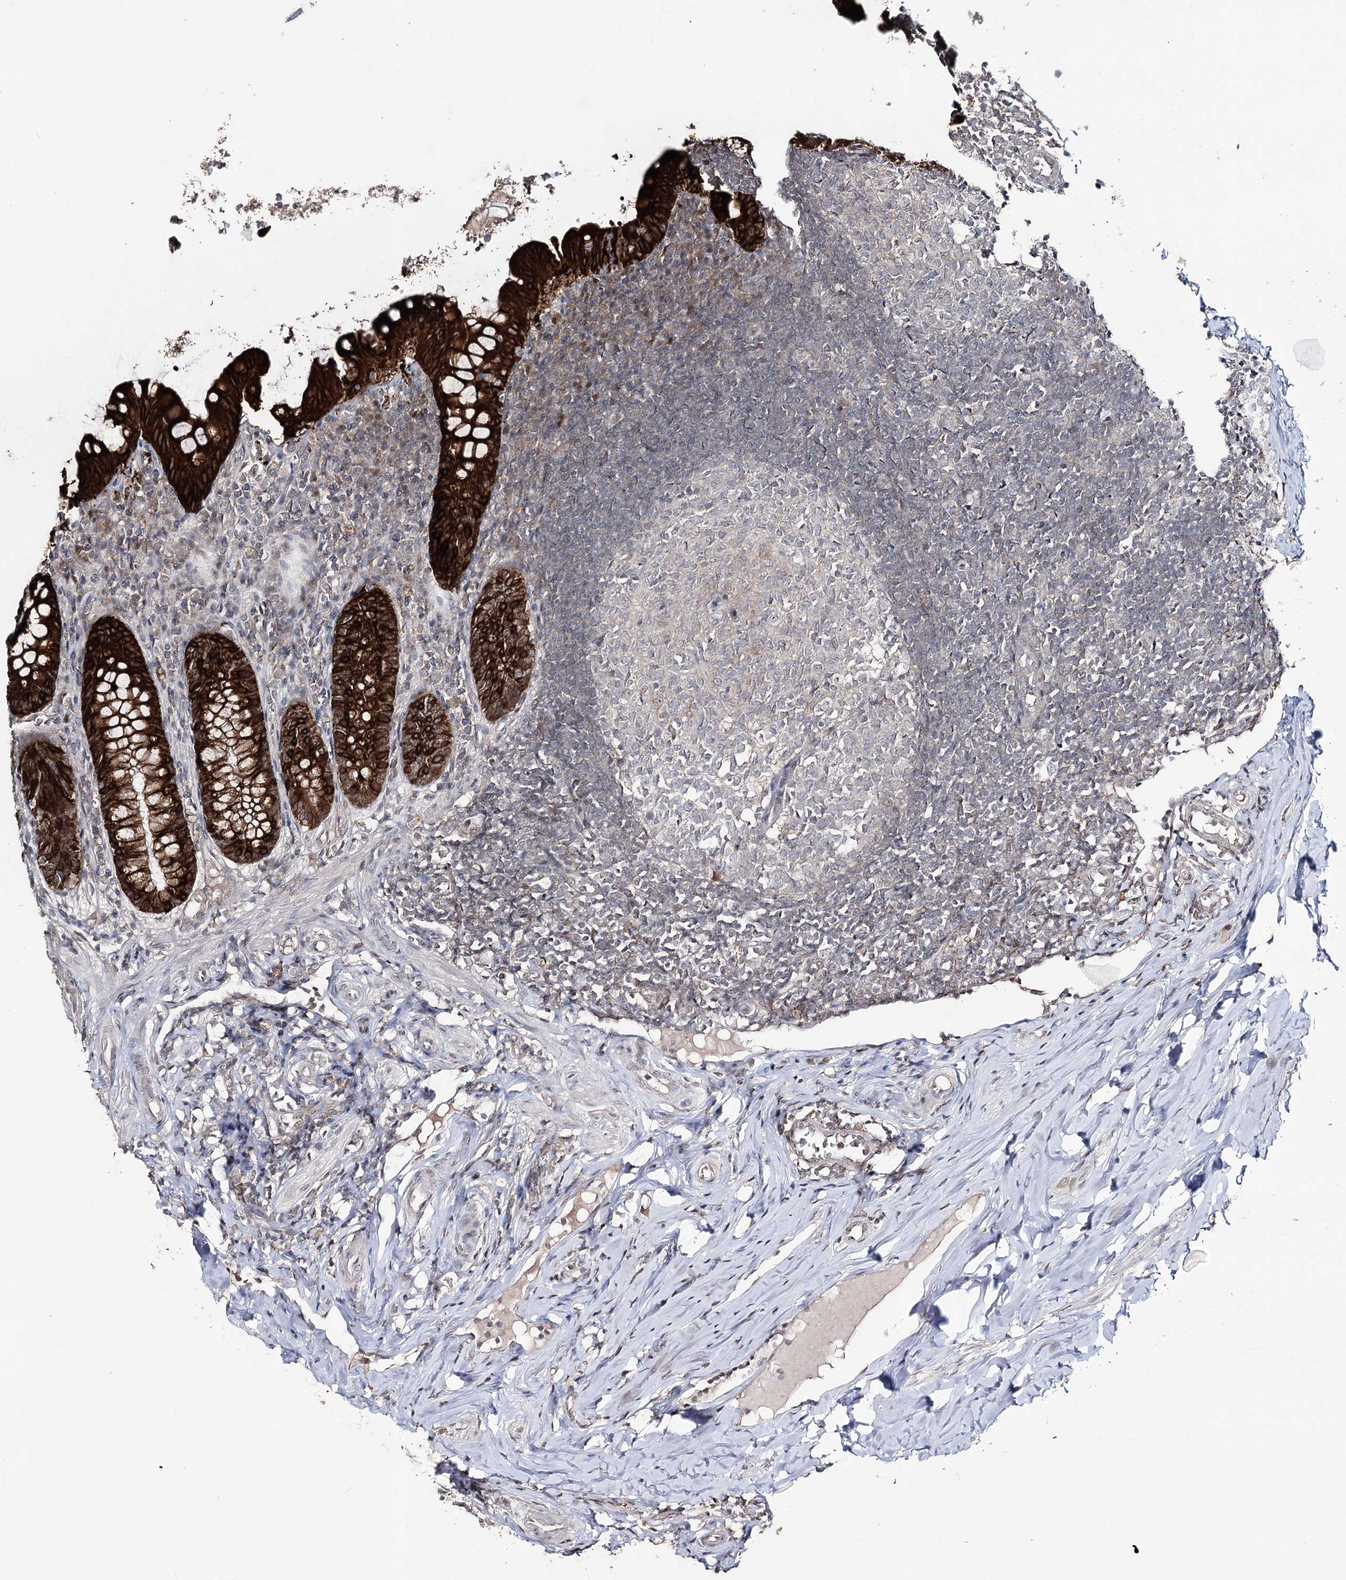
{"staining": {"intensity": "strong", "quantity": ">75%", "location": "cytoplasmic/membranous"}, "tissue": "appendix", "cell_type": "Glandular cells", "image_type": "normal", "snomed": [{"axis": "morphology", "description": "Normal tissue, NOS"}, {"axis": "topography", "description": "Appendix"}], "caption": "Immunohistochemistry micrograph of benign appendix stained for a protein (brown), which reveals high levels of strong cytoplasmic/membranous staining in about >75% of glandular cells.", "gene": "HSD11B2", "patient": {"sex": "female", "age": 33}}